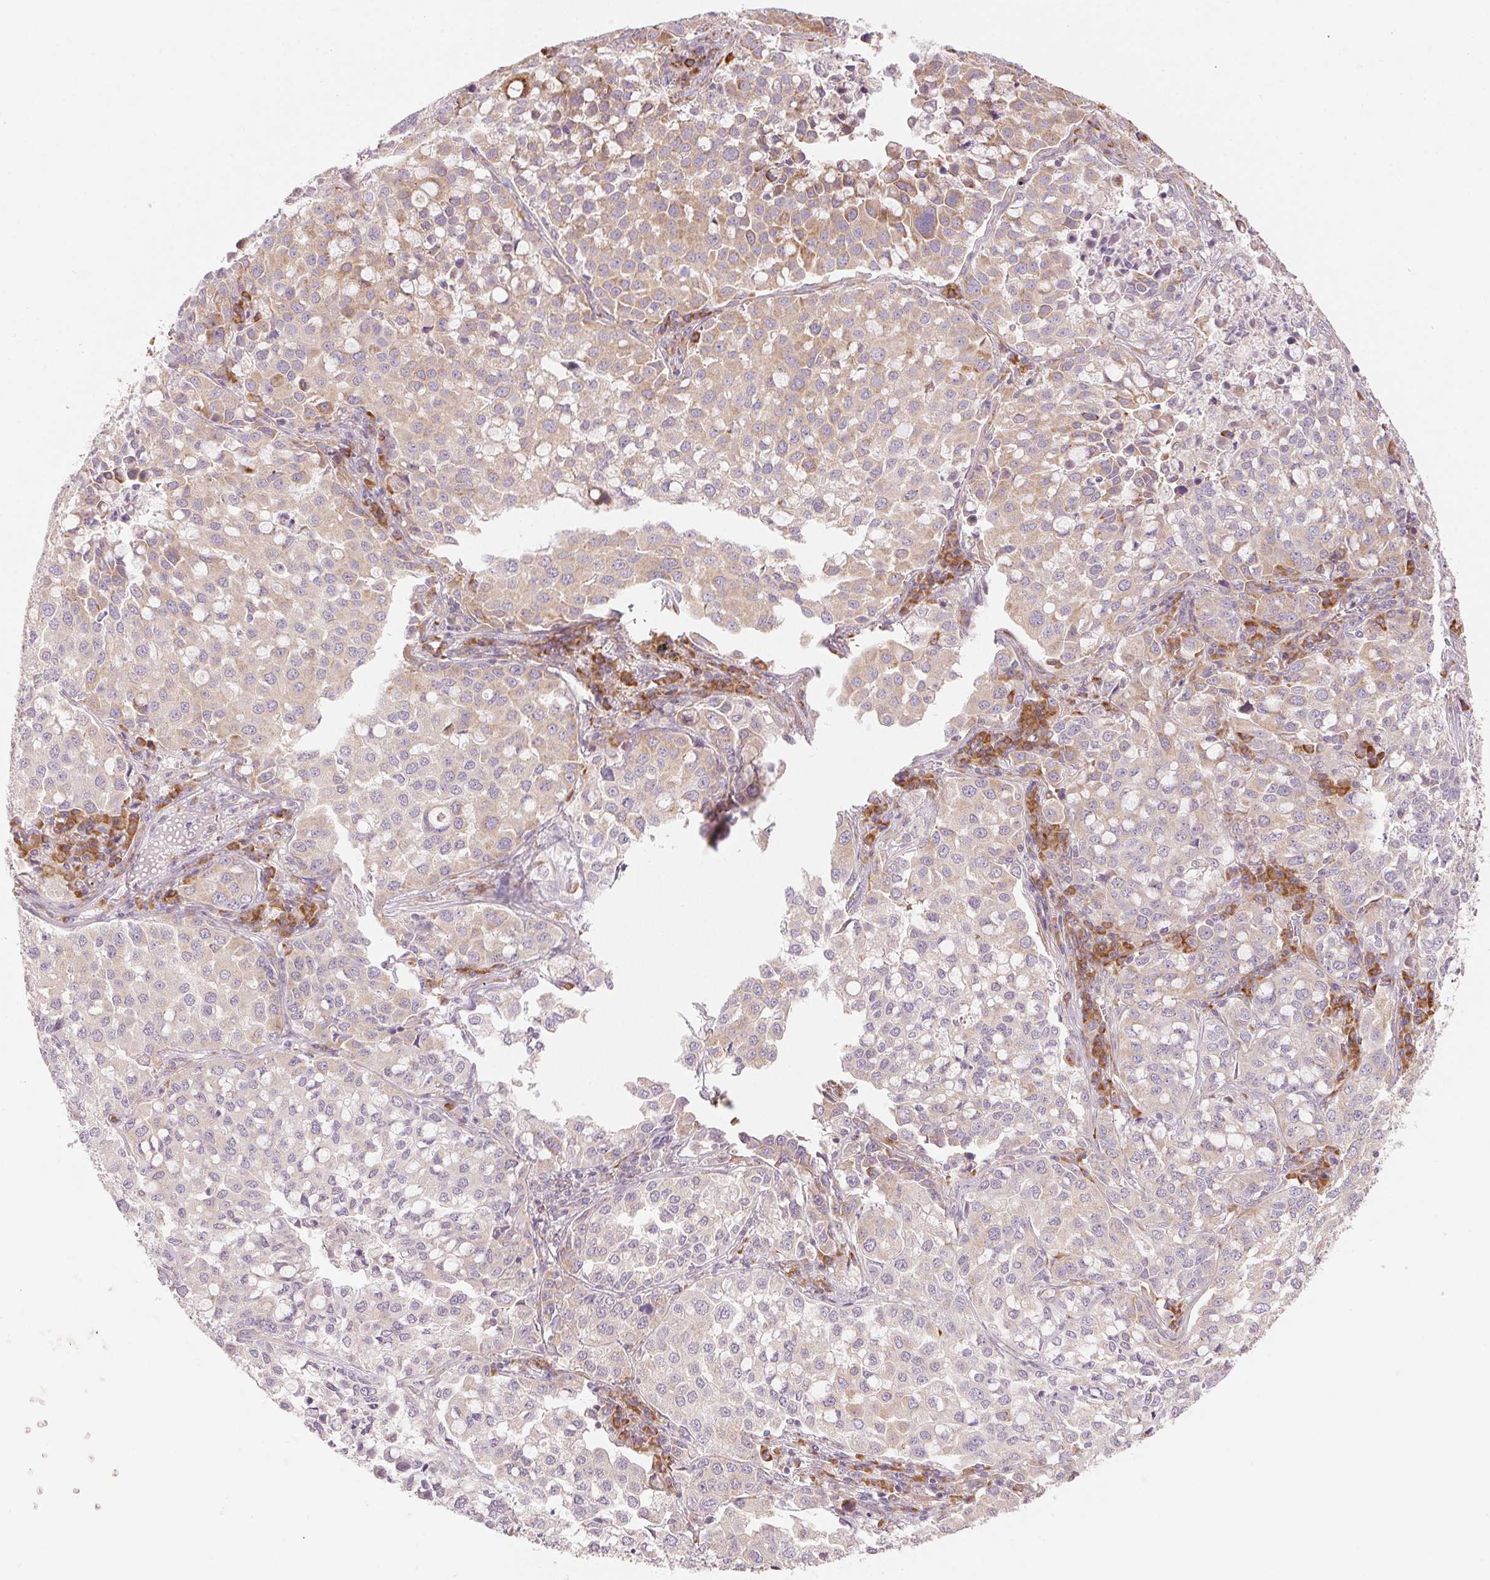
{"staining": {"intensity": "weak", "quantity": "25%-75%", "location": "cytoplasmic/membranous"}, "tissue": "lung cancer", "cell_type": "Tumor cells", "image_type": "cancer", "snomed": [{"axis": "morphology", "description": "Adenocarcinoma, NOS"}, {"axis": "morphology", "description": "Adenocarcinoma, metastatic, NOS"}, {"axis": "topography", "description": "Lymph node"}, {"axis": "topography", "description": "Lung"}], "caption": "Lung cancer tissue shows weak cytoplasmic/membranous positivity in approximately 25%-75% of tumor cells", "gene": "BLOC1S2", "patient": {"sex": "female", "age": 65}}